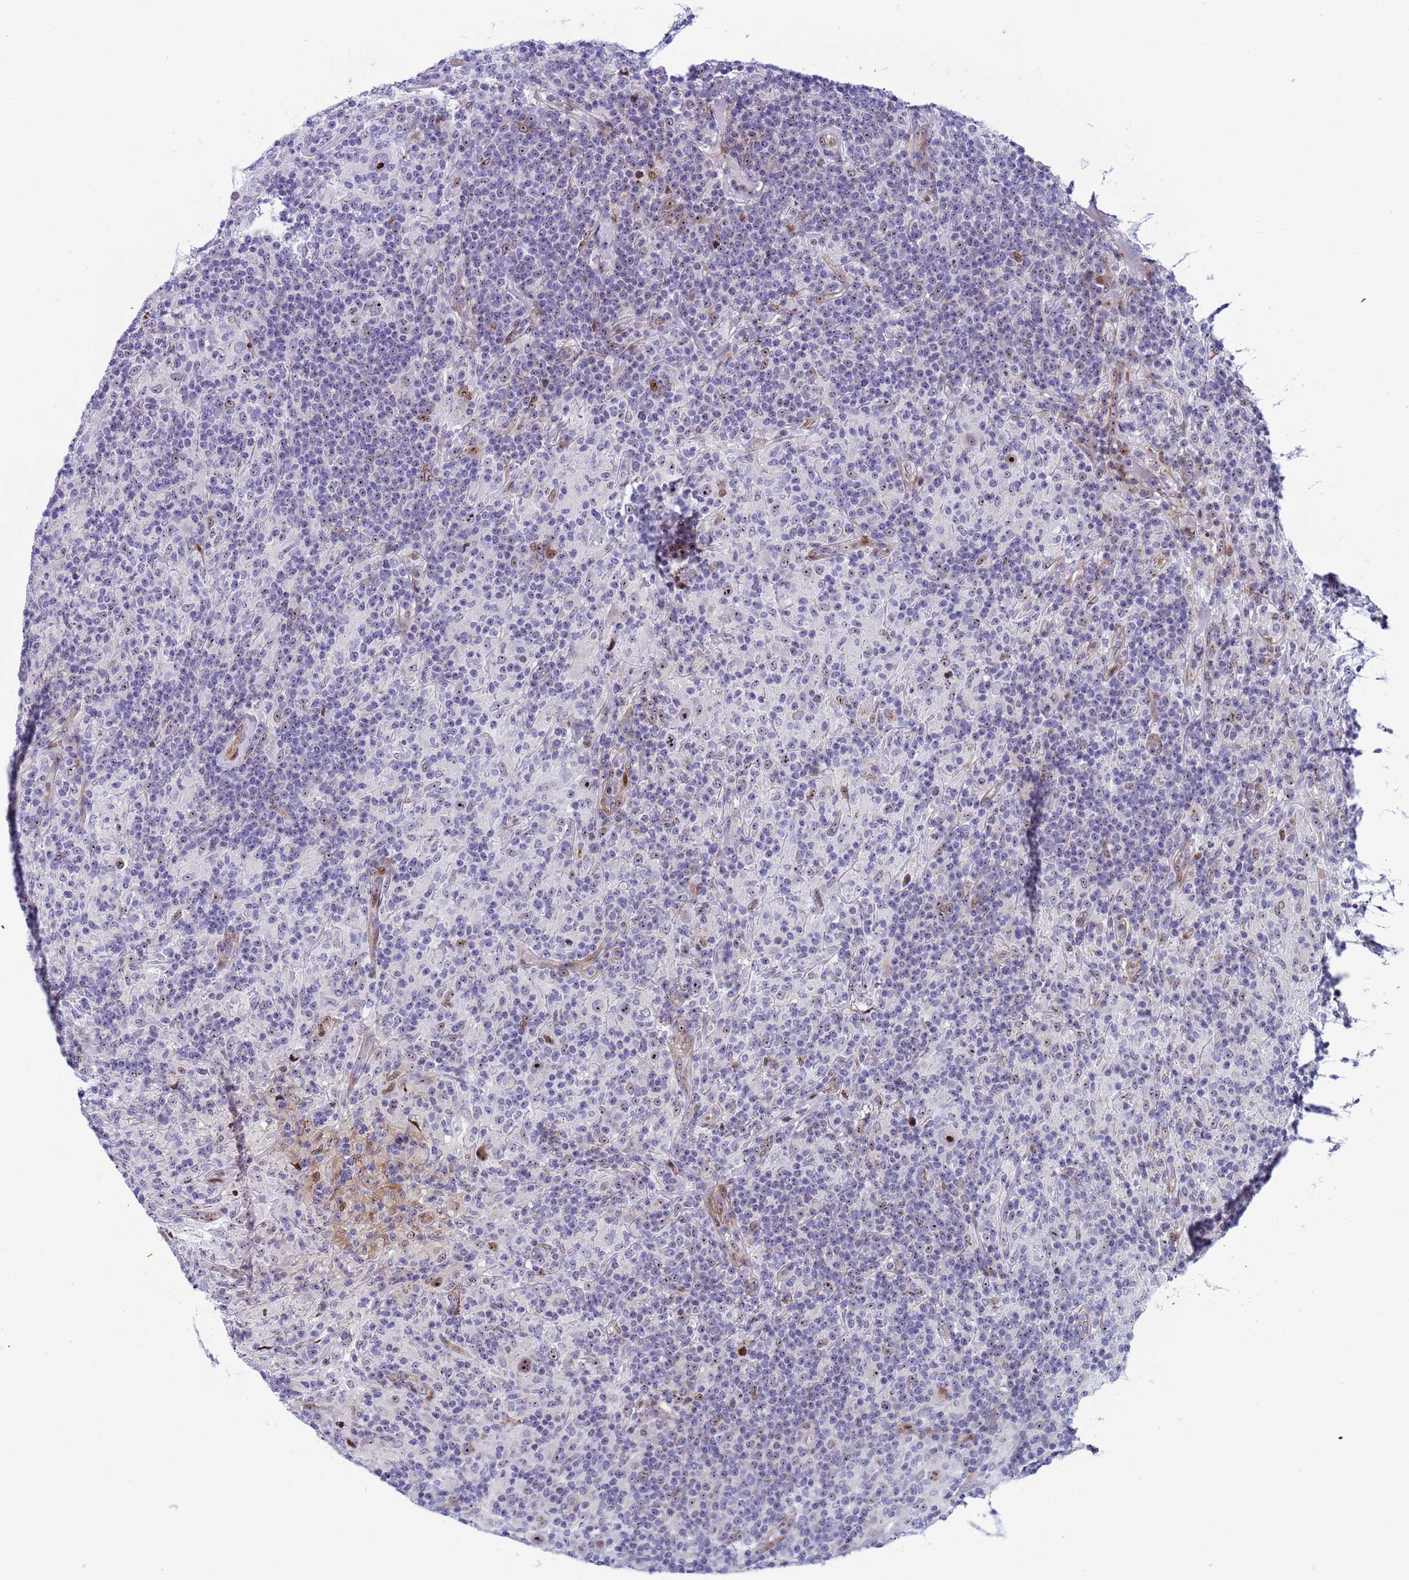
{"staining": {"intensity": "moderate", "quantity": "25%-75%", "location": "nuclear"}, "tissue": "lymphoma", "cell_type": "Tumor cells", "image_type": "cancer", "snomed": [{"axis": "morphology", "description": "Hodgkin's disease, NOS"}, {"axis": "topography", "description": "Lymph node"}], "caption": "Lymphoma stained with a protein marker displays moderate staining in tumor cells.", "gene": "POP5", "patient": {"sex": "male", "age": 70}}